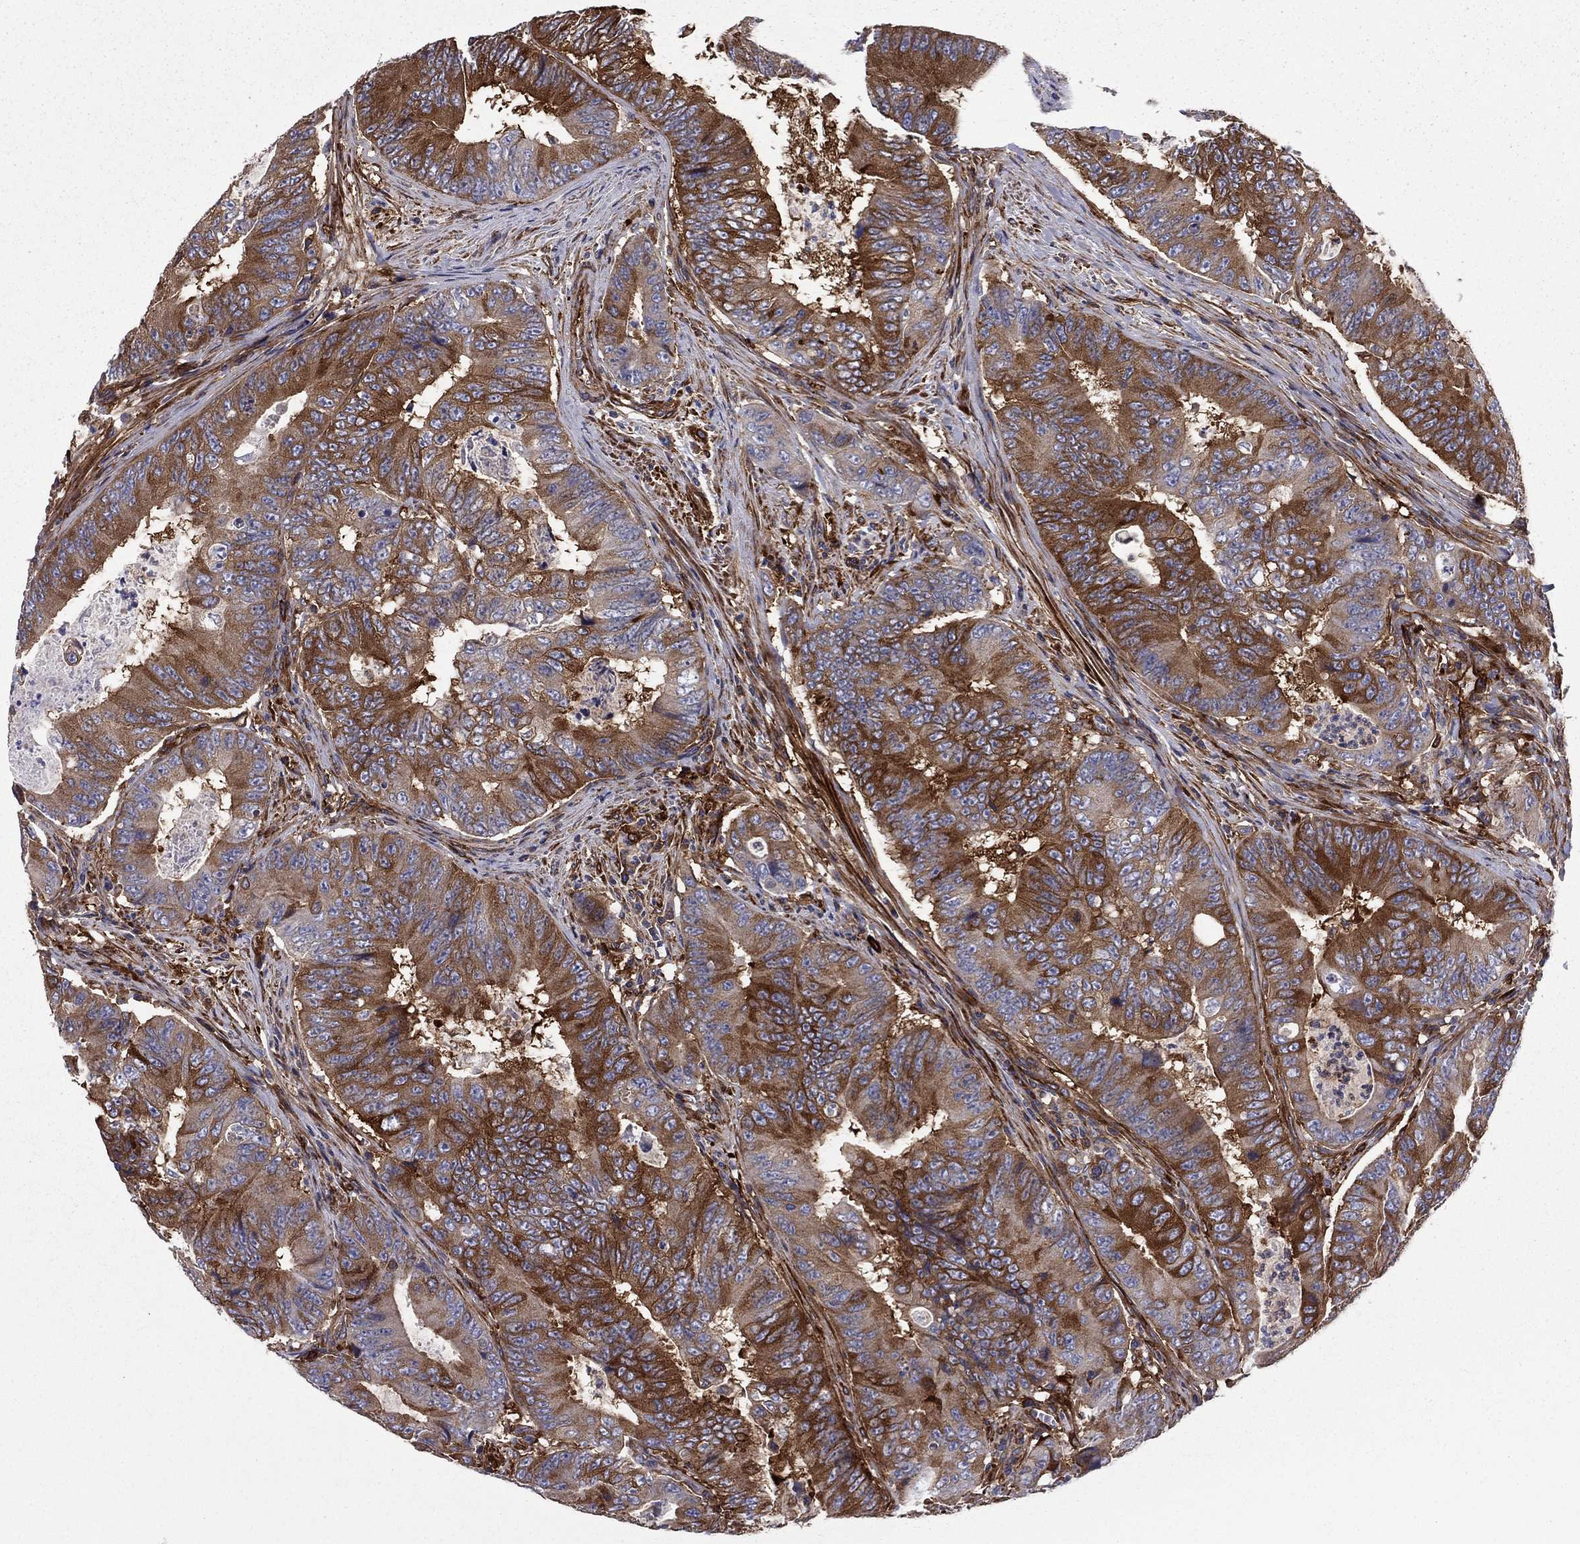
{"staining": {"intensity": "strong", "quantity": ">75%", "location": "cytoplasmic/membranous"}, "tissue": "colorectal cancer", "cell_type": "Tumor cells", "image_type": "cancer", "snomed": [{"axis": "morphology", "description": "Adenocarcinoma, NOS"}, {"axis": "topography", "description": "Colon"}], "caption": "Protein staining of colorectal adenocarcinoma tissue exhibits strong cytoplasmic/membranous staining in about >75% of tumor cells.", "gene": "EHBP1L1", "patient": {"sex": "female", "age": 48}}